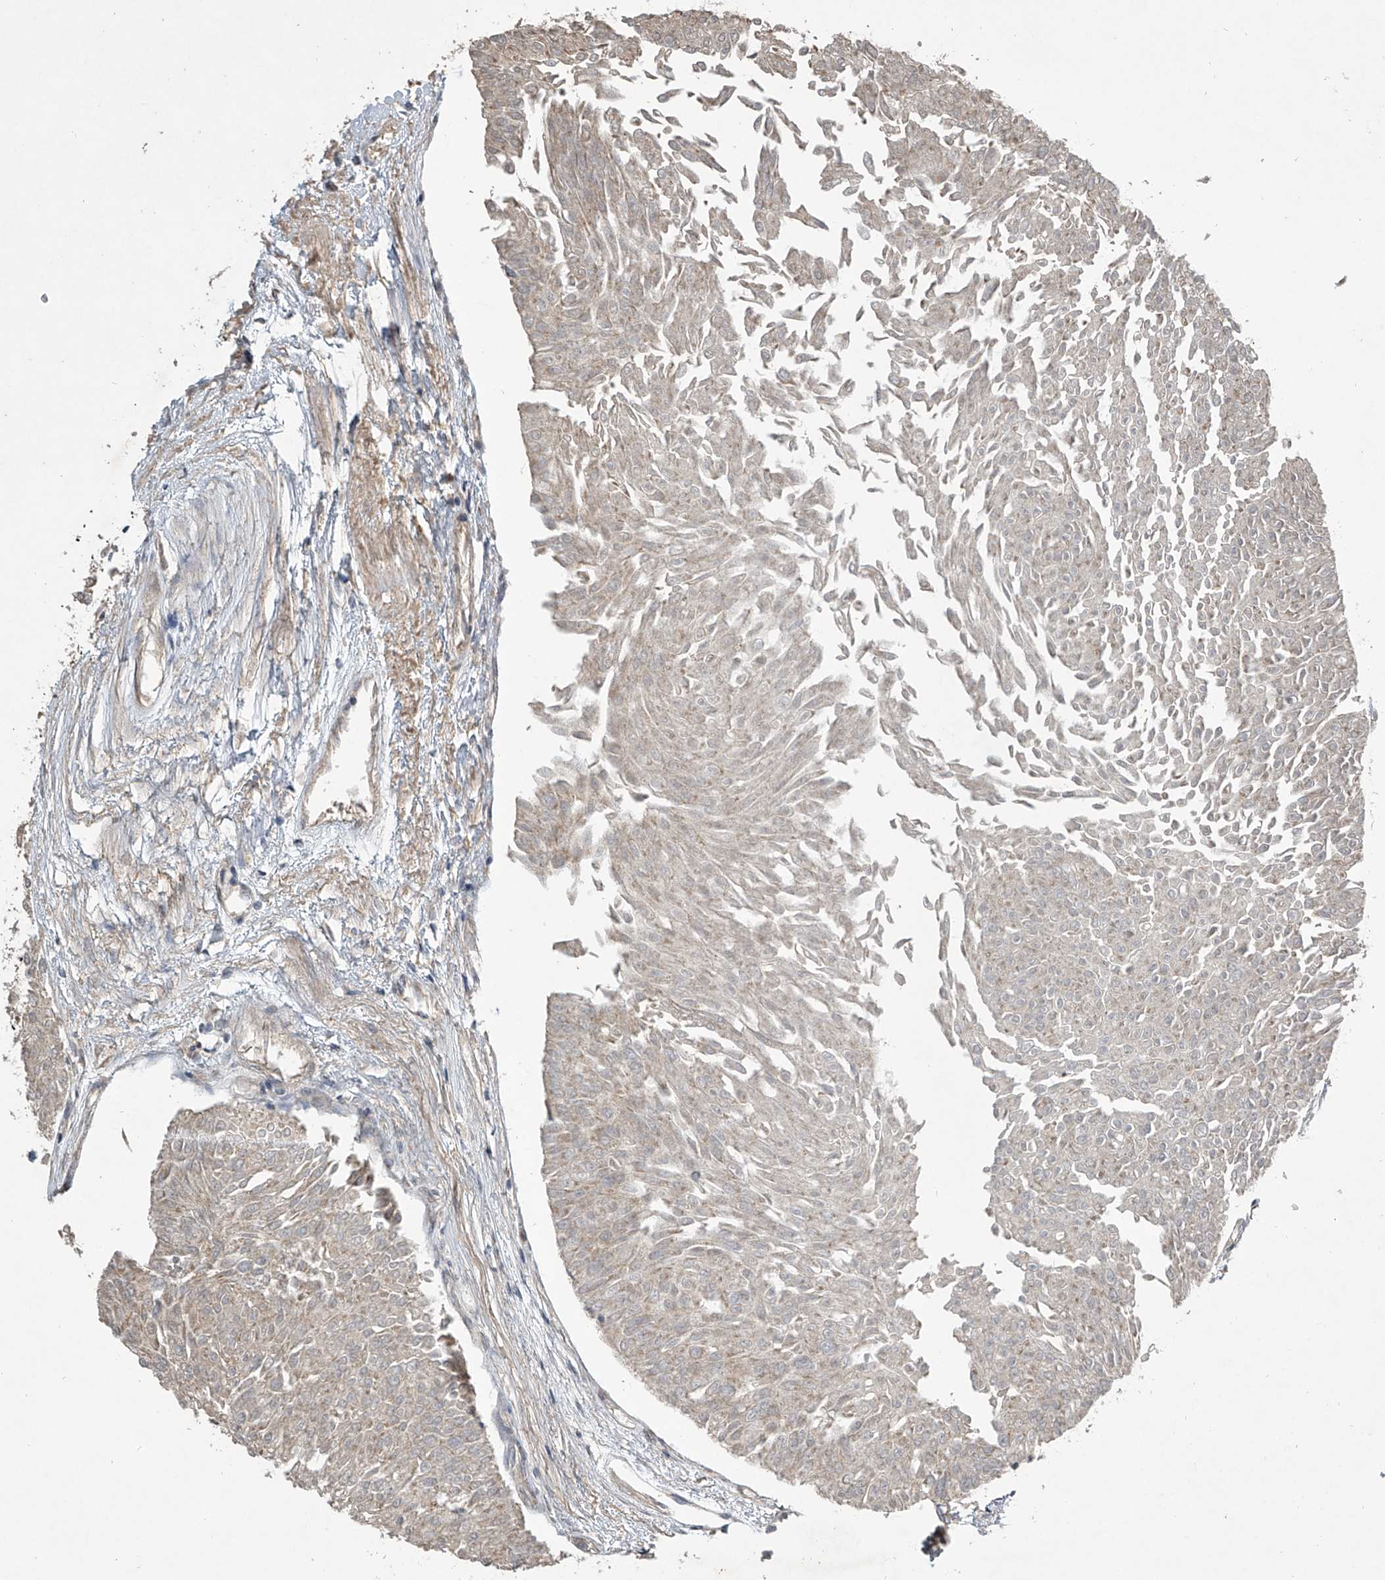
{"staining": {"intensity": "negative", "quantity": "none", "location": "none"}, "tissue": "urothelial cancer", "cell_type": "Tumor cells", "image_type": "cancer", "snomed": [{"axis": "morphology", "description": "Urothelial carcinoma, Low grade"}, {"axis": "topography", "description": "Urinary bladder"}], "caption": "This is a photomicrograph of immunohistochemistry staining of urothelial cancer, which shows no staining in tumor cells. (Immunohistochemistry (ihc), brightfield microscopy, high magnification).", "gene": "NFS1", "patient": {"sex": "male", "age": 67}}